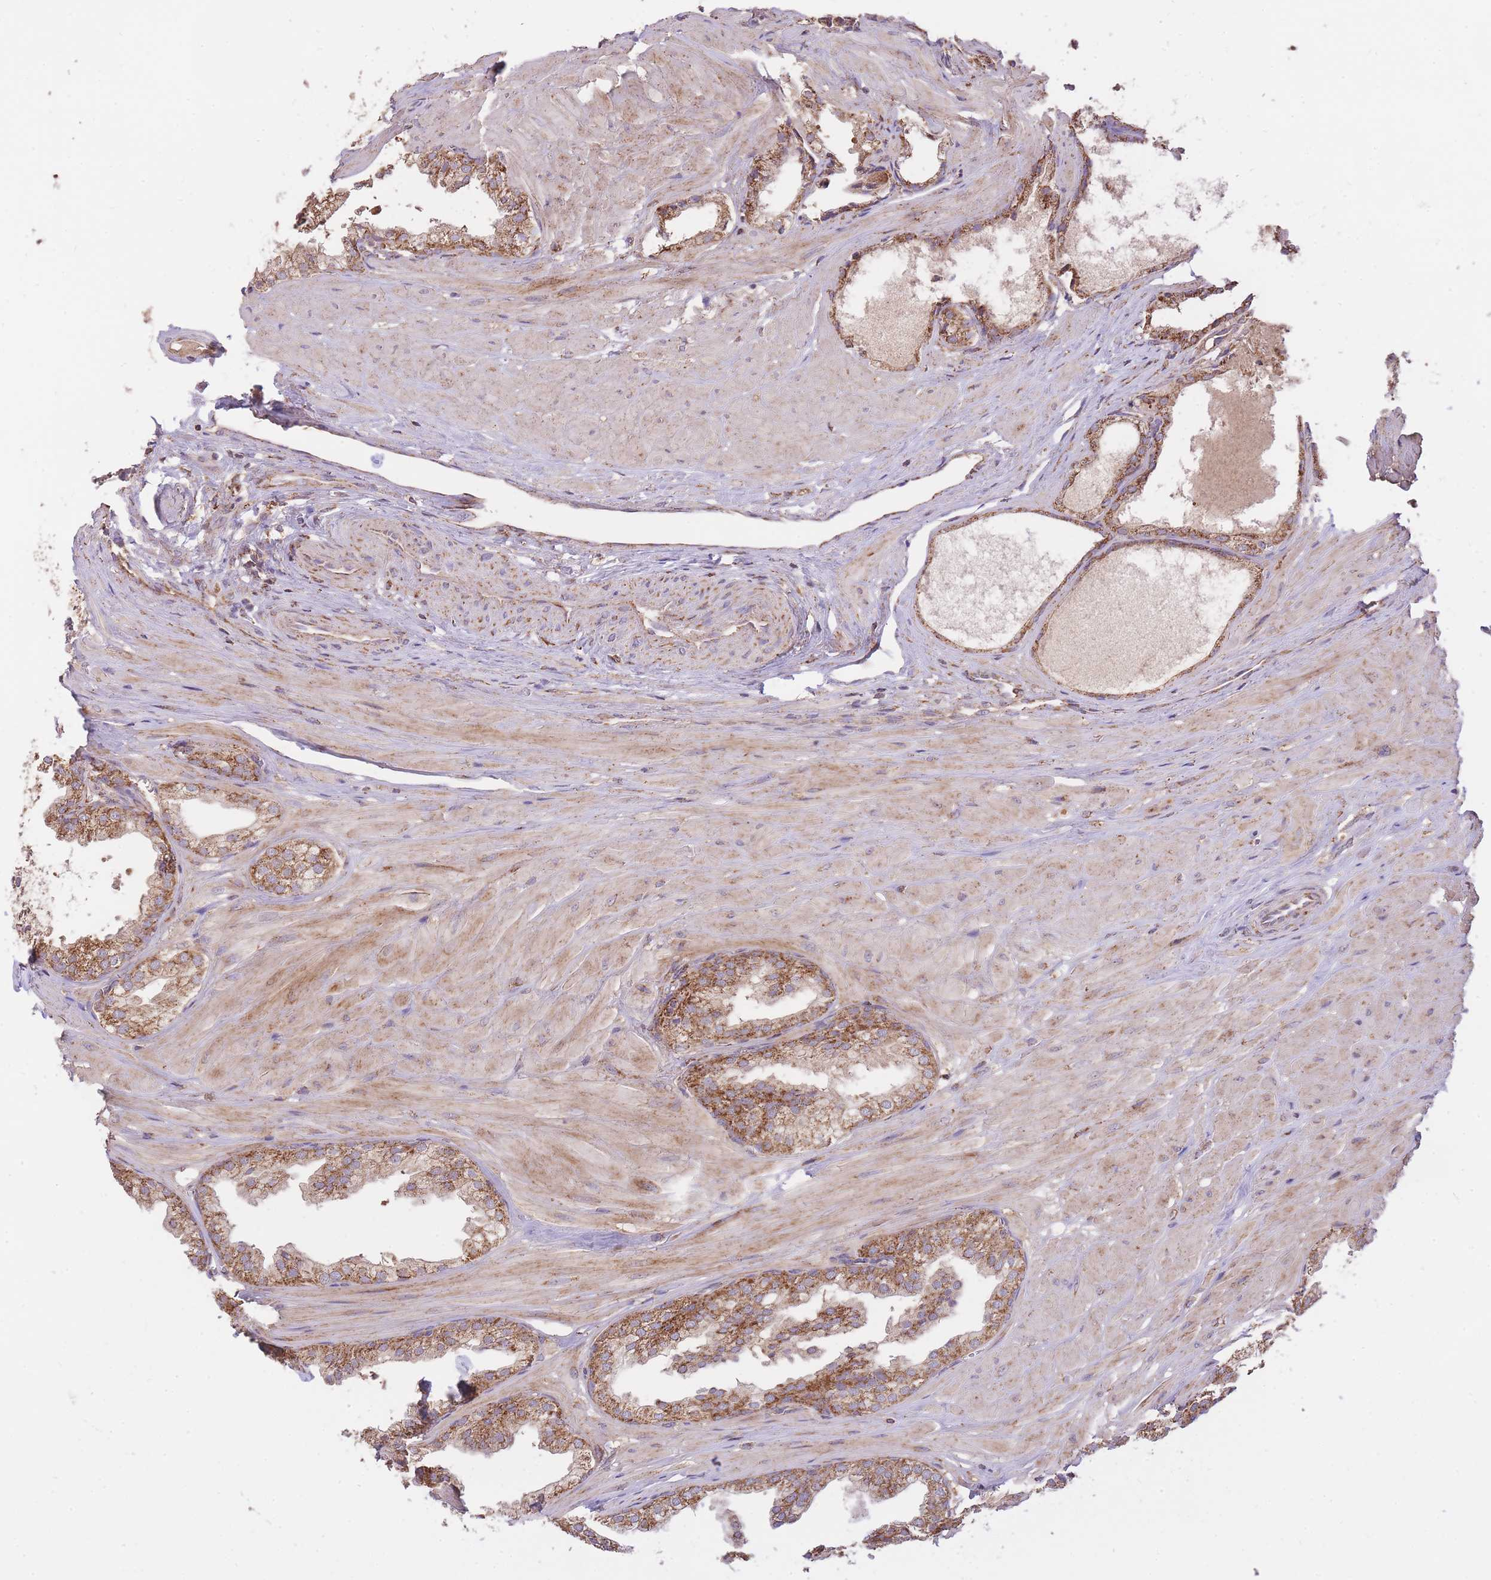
{"staining": {"intensity": "strong", "quantity": ">75%", "location": "cytoplasmic/membranous"}, "tissue": "prostate", "cell_type": "Glandular cells", "image_type": "normal", "snomed": [{"axis": "morphology", "description": "Normal tissue, NOS"}, {"axis": "topography", "description": "Prostate"}, {"axis": "topography", "description": "Peripheral nerve tissue"}], "caption": "DAB (3,3'-diaminobenzidine) immunohistochemical staining of unremarkable human prostate demonstrates strong cytoplasmic/membranous protein positivity in approximately >75% of glandular cells. Nuclei are stained in blue.", "gene": "PREP", "patient": {"sex": "male", "age": 55}}